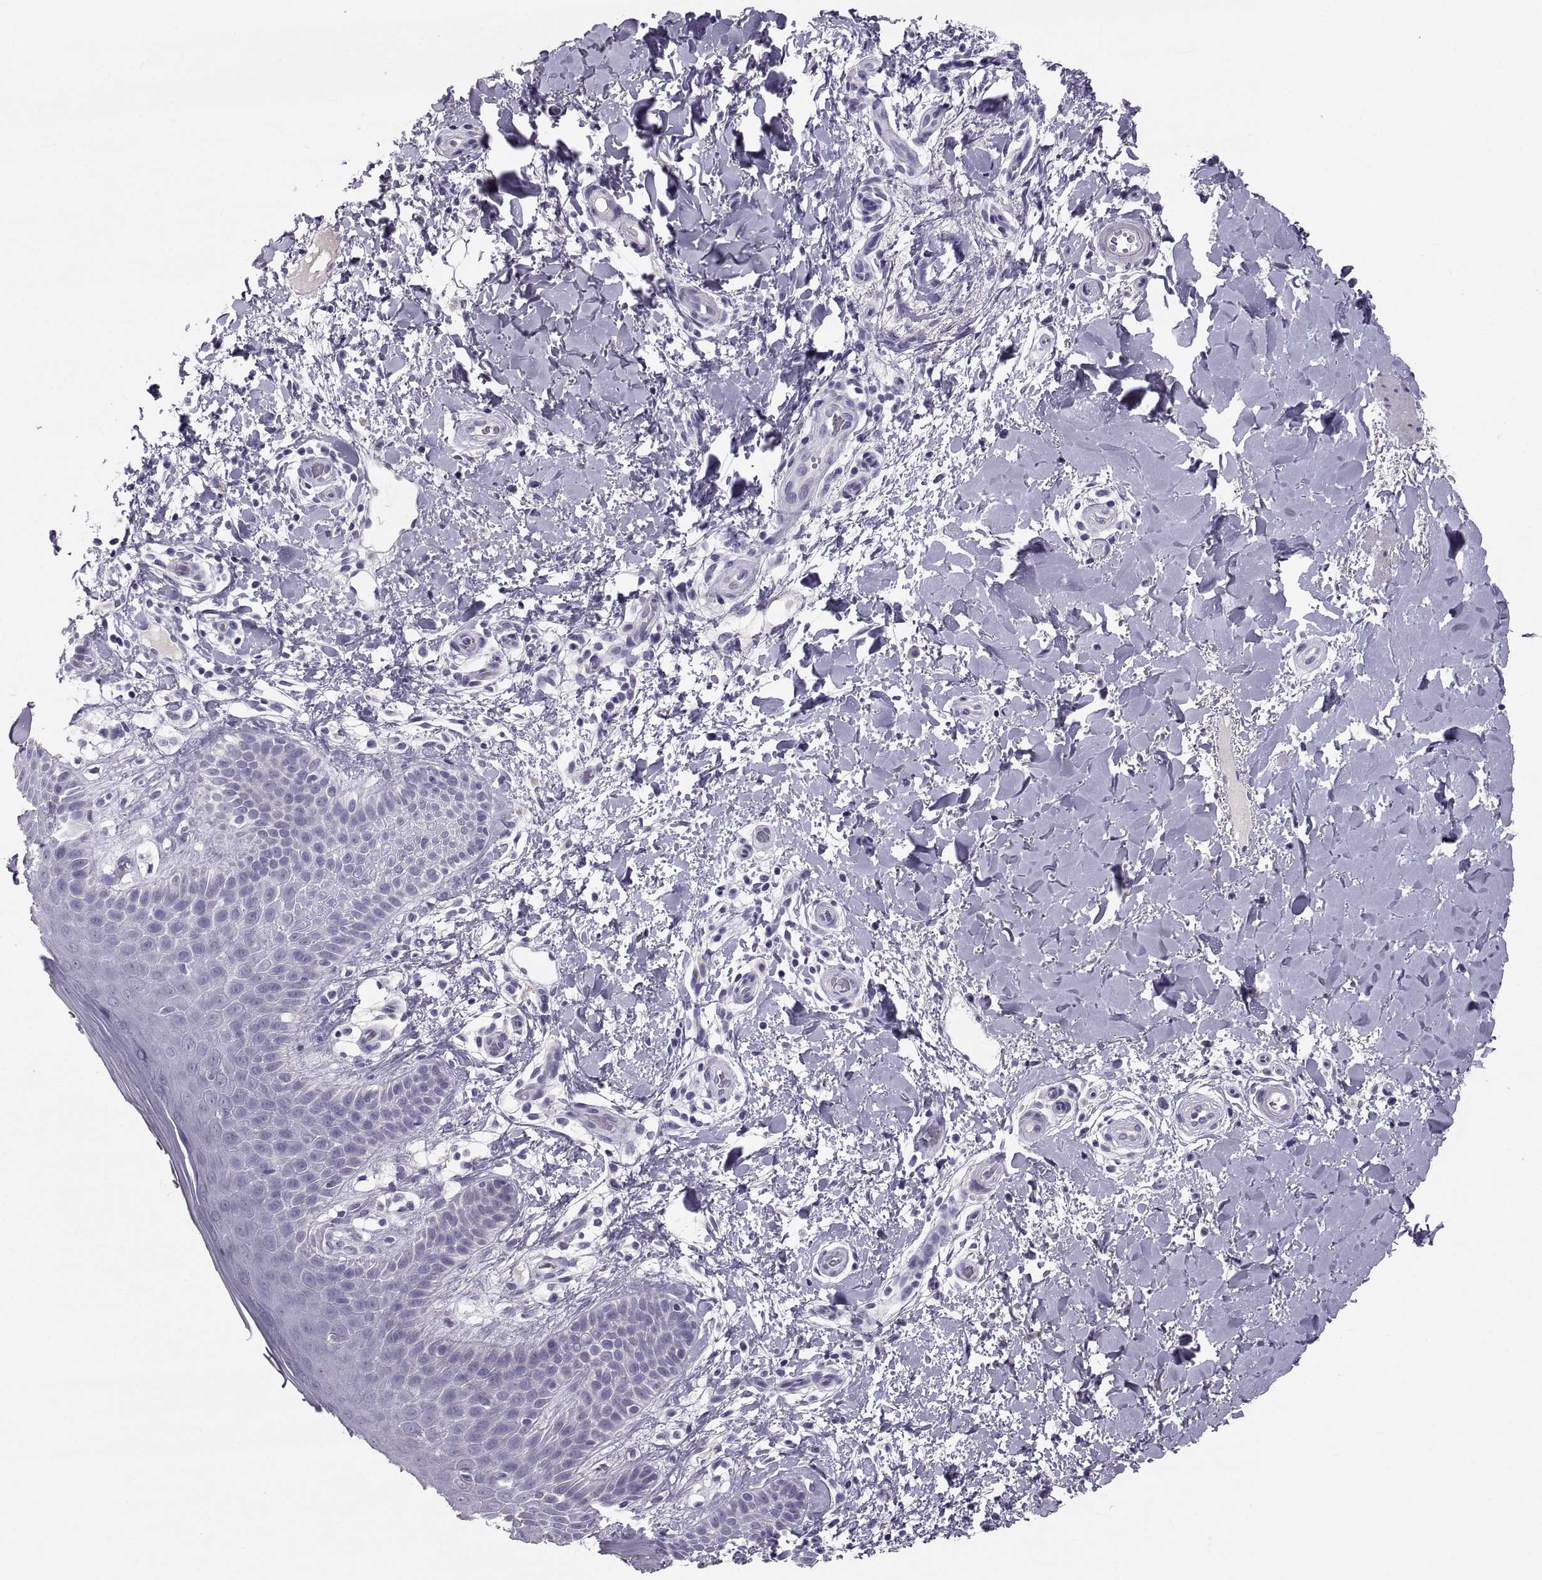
{"staining": {"intensity": "negative", "quantity": "none", "location": "none"}, "tissue": "skin", "cell_type": "Epidermal cells", "image_type": "normal", "snomed": [{"axis": "morphology", "description": "Normal tissue, NOS"}, {"axis": "topography", "description": "Anal"}], "caption": "Immunohistochemistry histopathology image of benign skin: skin stained with DAB shows no significant protein expression in epidermal cells.", "gene": "IGSF1", "patient": {"sex": "male", "age": 36}}